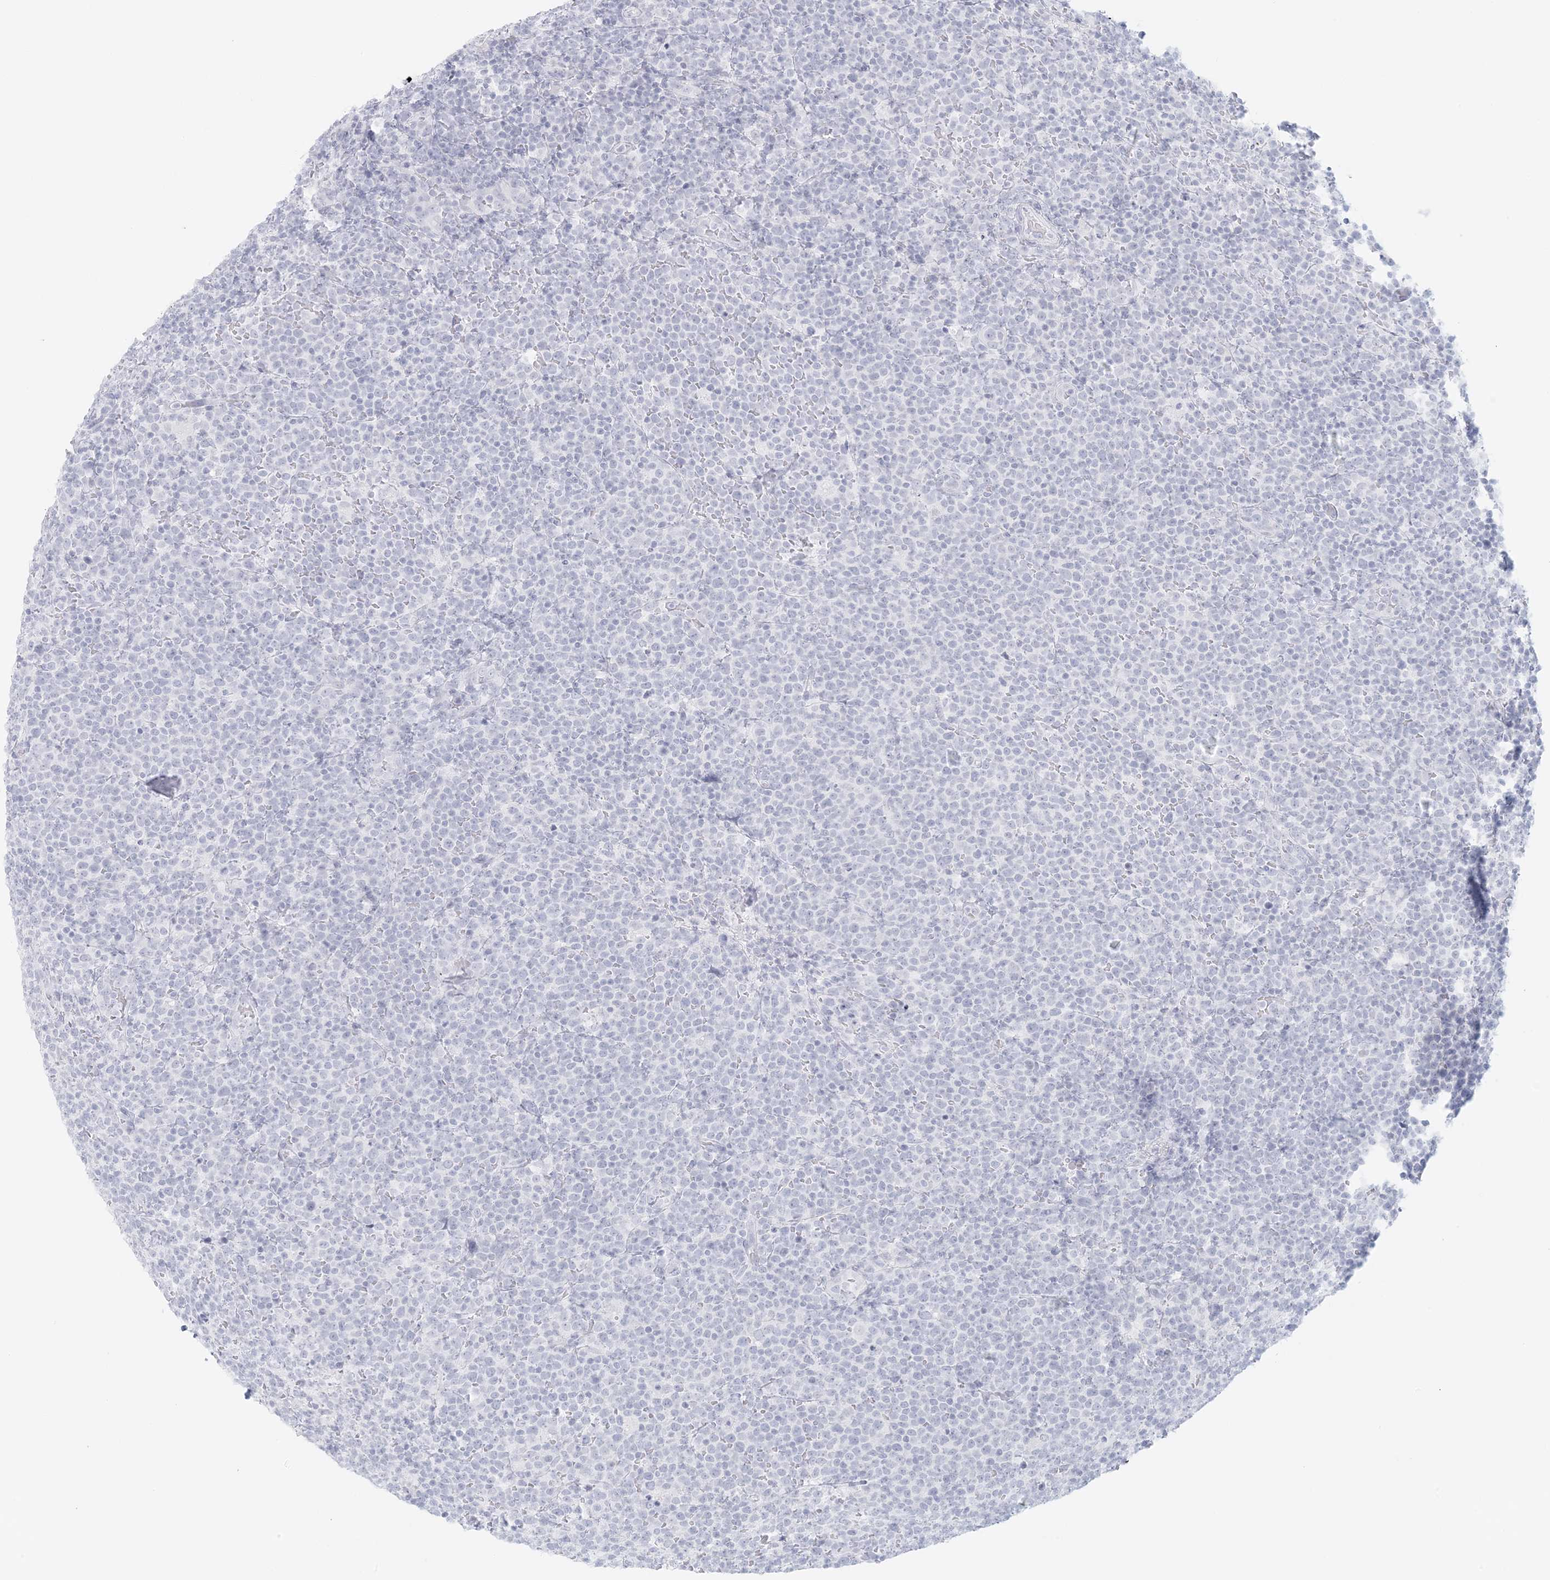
{"staining": {"intensity": "negative", "quantity": "none", "location": "none"}, "tissue": "lymphoma", "cell_type": "Tumor cells", "image_type": "cancer", "snomed": [{"axis": "morphology", "description": "Malignant lymphoma, non-Hodgkin's type, High grade"}, {"axis": "topography", "description": "Lymph node"}], "caption": "The micrograph reveals no significant staining in tumor cells of lymphoma.", "gene": "LIPT1", "patient": {"sex": "male", "age": 61}}